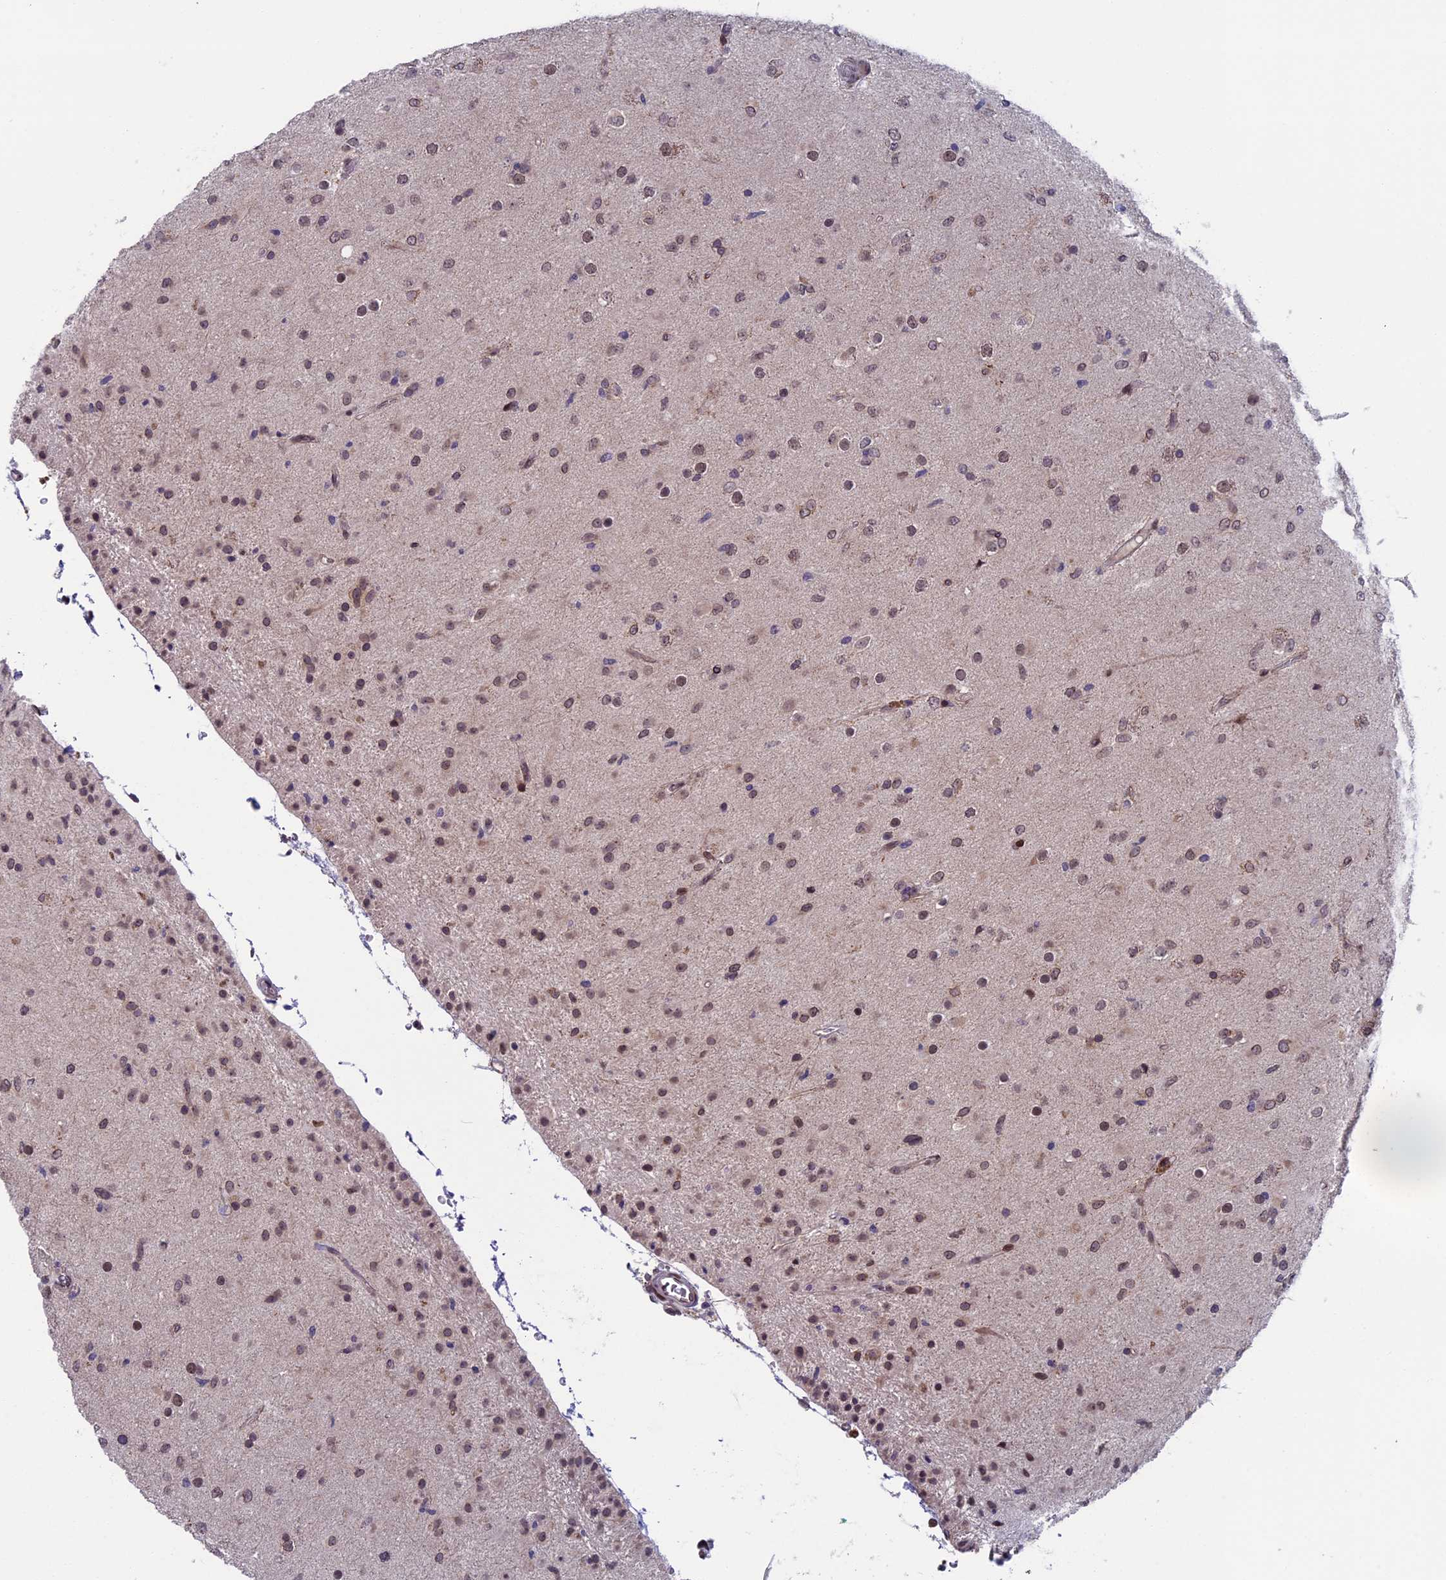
{"staining": {"intensity": "weak", "quantity": "25%-75%", "location": "nuclear"}, "tissue": "glioma", "cell_type": "Tumor cells", "image_type": "cancer", "snomed": [{"axis": "morphology", "description": "Glioma, malignant, Low grade"}, {"axis": "topography", "description": "Brain"}], "caption": "Protein analysis of malignant low-grade glioma tissue reveals weak nuclear staining in about 25%-75% of tumor cells.", "gene": "GPSM1", "patient": {"sex": "male", "age": 65}}